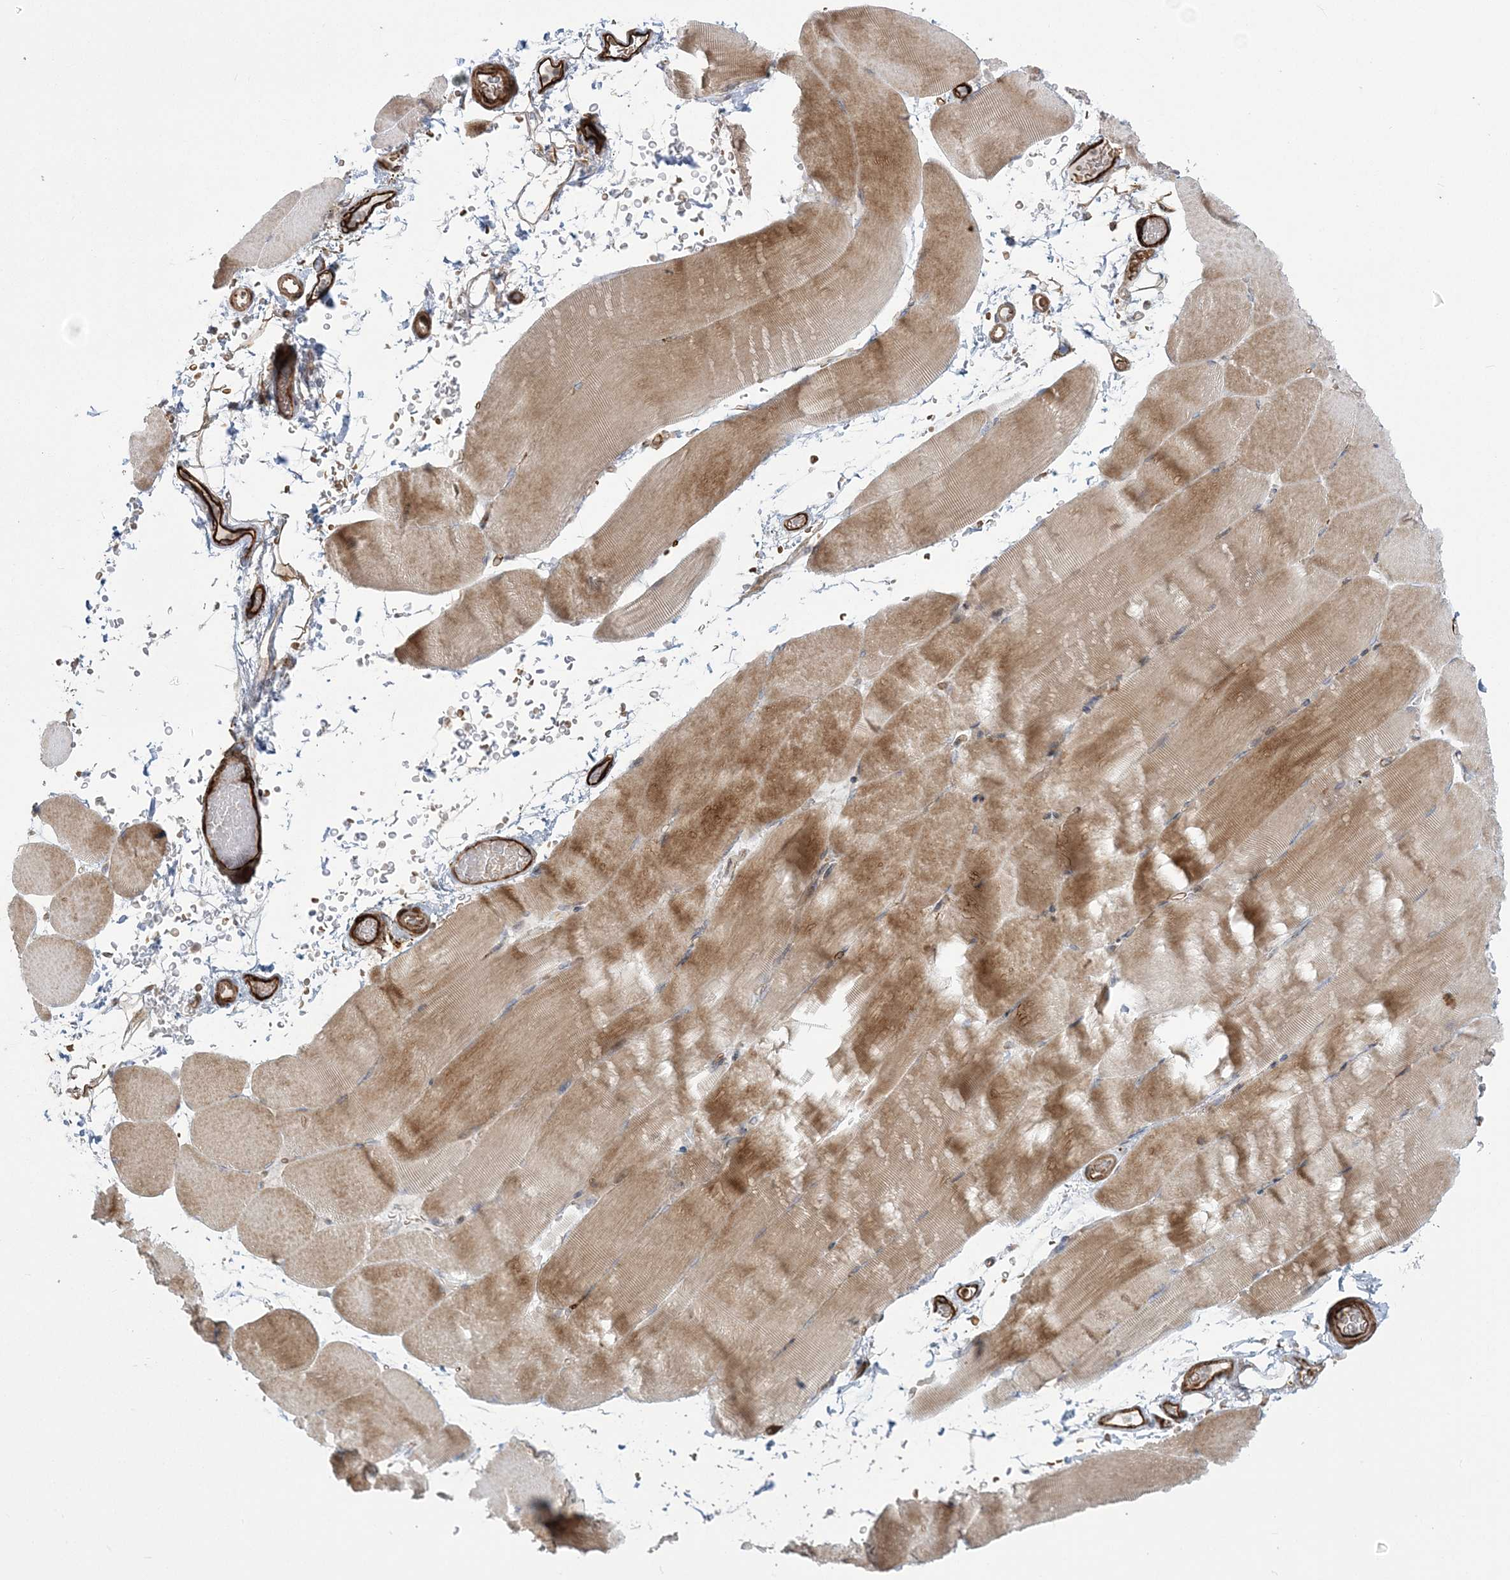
{"staining": {"intensity": "moderate", "quantity": ">75%", "location": "cytoplasmic/membranous"}, "tissue": "skeletal muscle", "cell_type": "Myocytes", "image_type": "normal", "snomed": [{"axis": "morphology", "description": "Normal tissue, NOS"}, {"axis": "topography", "description": "Skeletal muscle"}, {"axis": "topography", "description": "Parathyroid gland"}], "caption": "Myocytes demonstrate moderate cytoplasmic/membranous staining in approximately >75% of cells in benign skeletal muscle.", "gene": "NUDT9", "patient": {"sex": "female", "age": 37}}